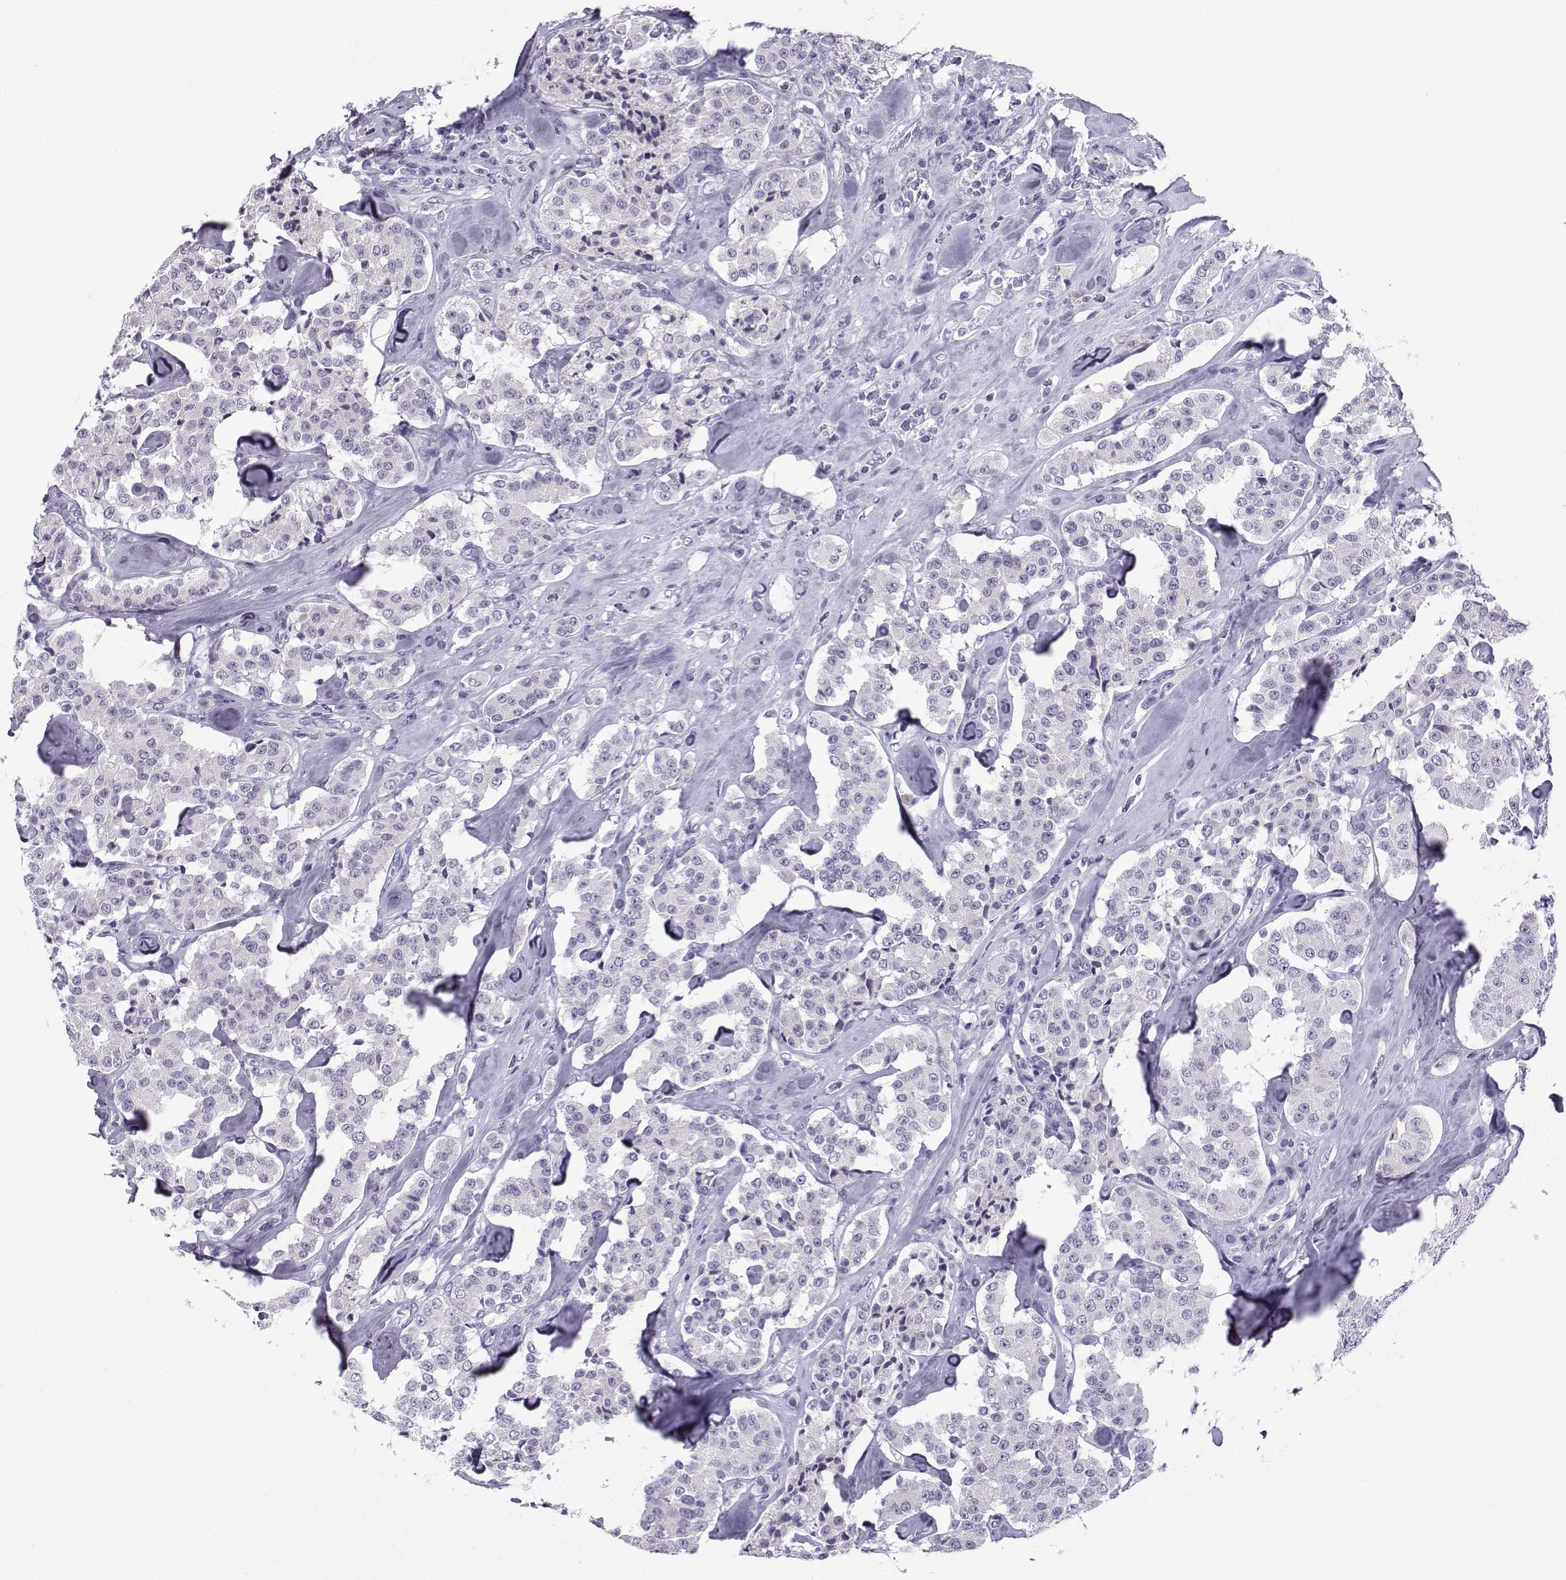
{"staining": {"intensity": "negative", "quantity": "none", "location": "none"}, "tissue": "carcinoid", "cell_type": "Tumor cells", "image_type": "cancer", "snomed": [{"axis": "morphology", "description": "Carcinoid, malignant, NOS"}, {"axis": "topography", "description": "Pancreas"}], "caption": "This is a micrograph of IHC staining of carcinoid, which shows no staining in tumor cells. Nuclei are stained in blue.", "gene": "MRGBP", "patient": {"sex": "male", "age": 41}}